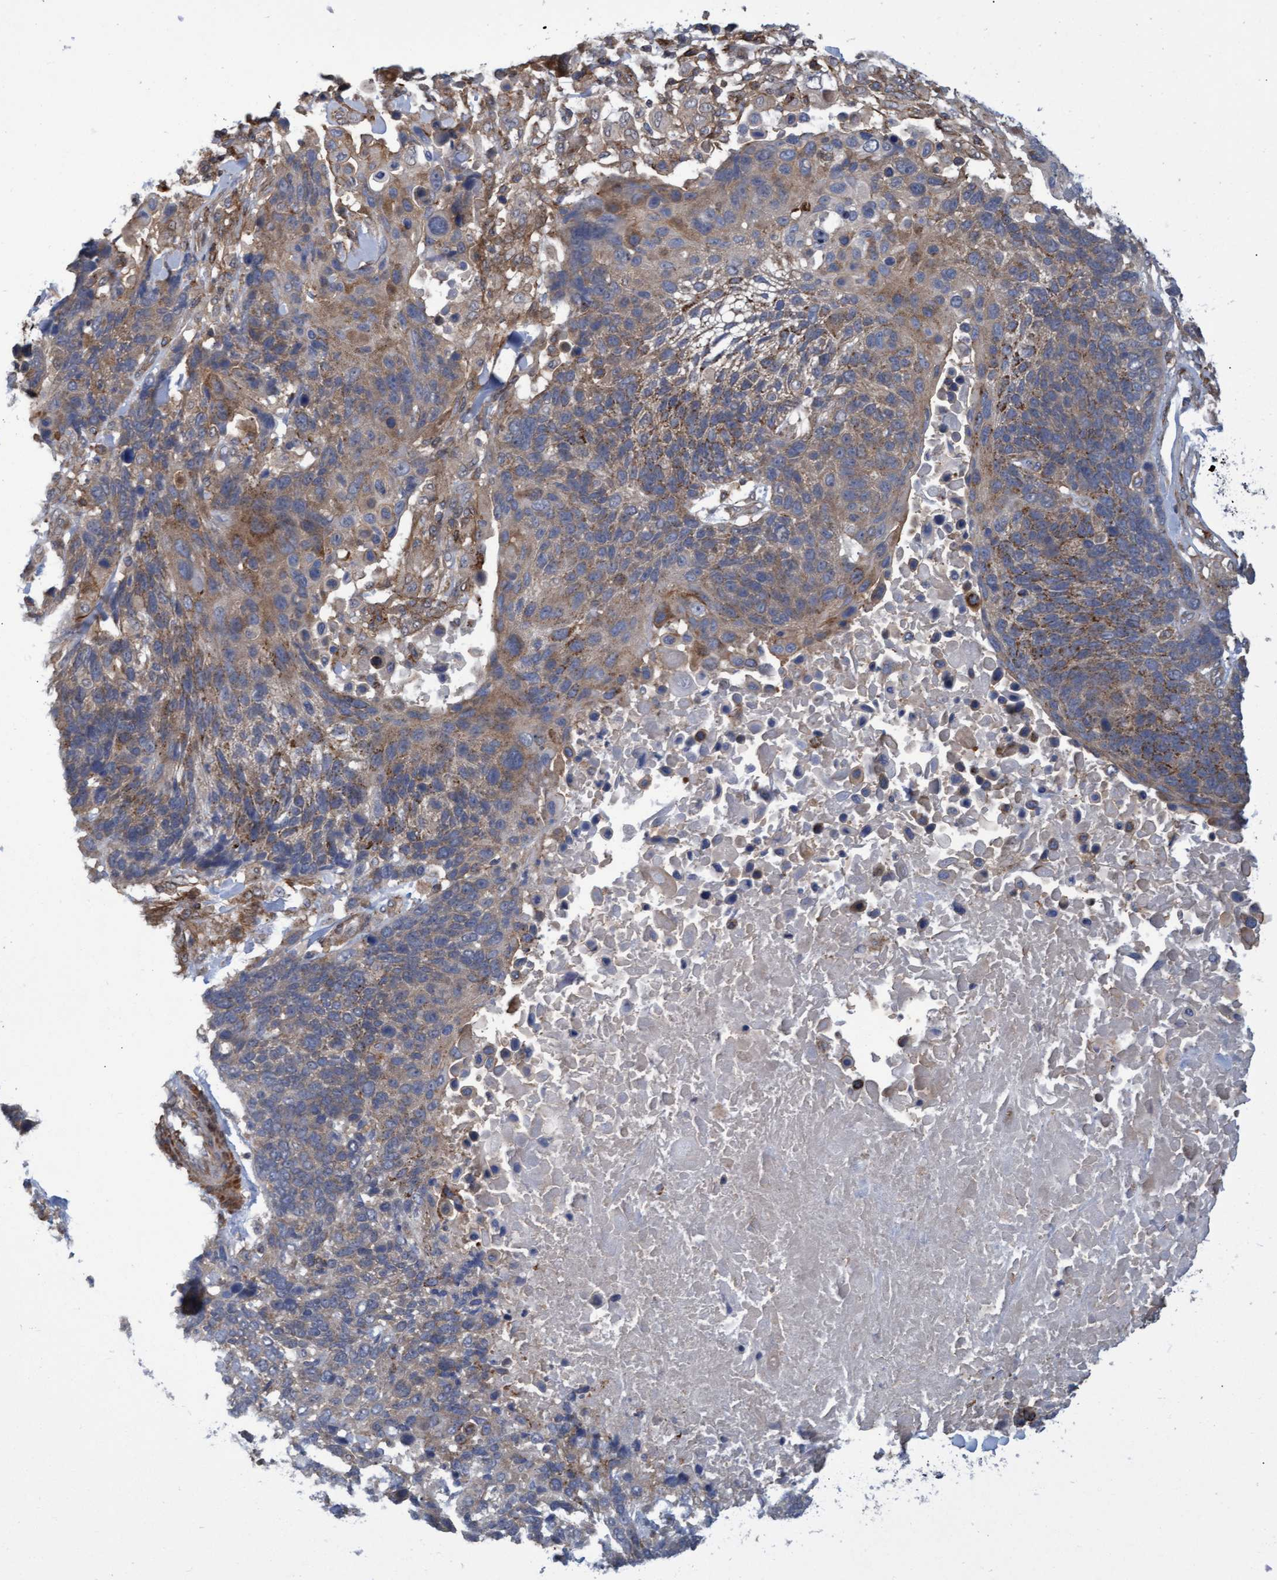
{"staining": {"intensity": "weak", "quantity": ">75%", "location": "cytoplasmic/membranous"}, "tissue": "lung cancer", "cell_type": "Tumor cells", "image_type": "cancer", "snomed": [{"axis": "morphology", "description": "Squamous cell carcinoma, NOS"}, {"axis": "topography", "description": "Lung"}], "caption": "Weak cytoplasmic/membranous positivity is present in about >75% of tumor cells in lung cancer. (IHC, brightfield microscopy, high magnification).", "gene": "NAA15", "patient": {"sex": "male", "age": 65}}